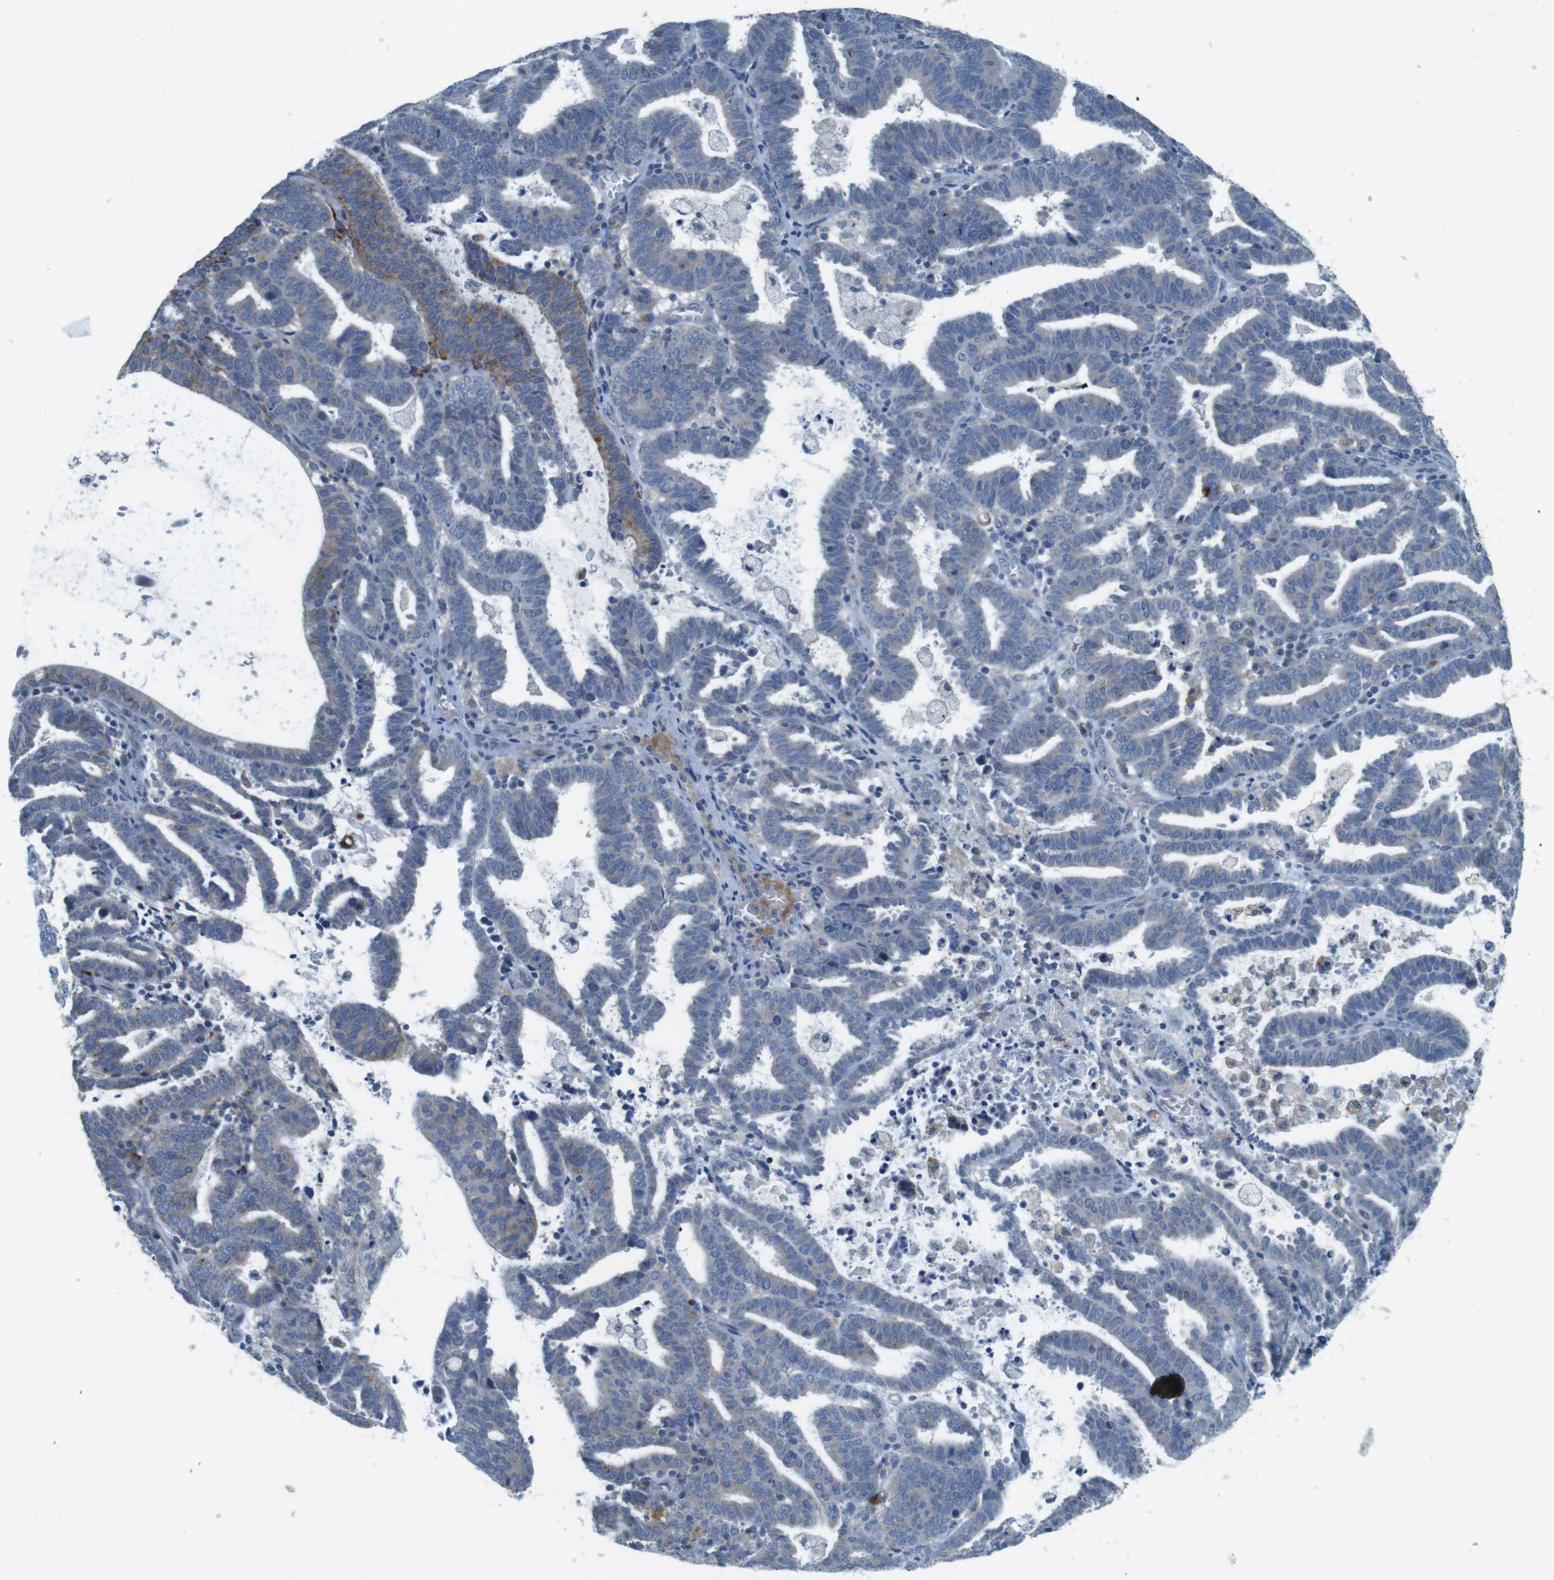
{"staining": {"intensity": "moderate", "quantity": "<25%", "location": "cytoplasmic/membranous"}, "tissue": "endometrial cancer", "cell_type": "Tumor cells", "image_type": "cancer", "snomed": [{"axis": "morphology", "description": "Adenocarcinoma, NOS"}, {"axis": "topography", "description": "Uterus"}], "caption": "Endometrial cancer (adenocarcinoma) stained with a protein marker reveals moderate staining in tumor cells.", "gene": "TYW1", "patient": {"sex": "female", "age": 83}}